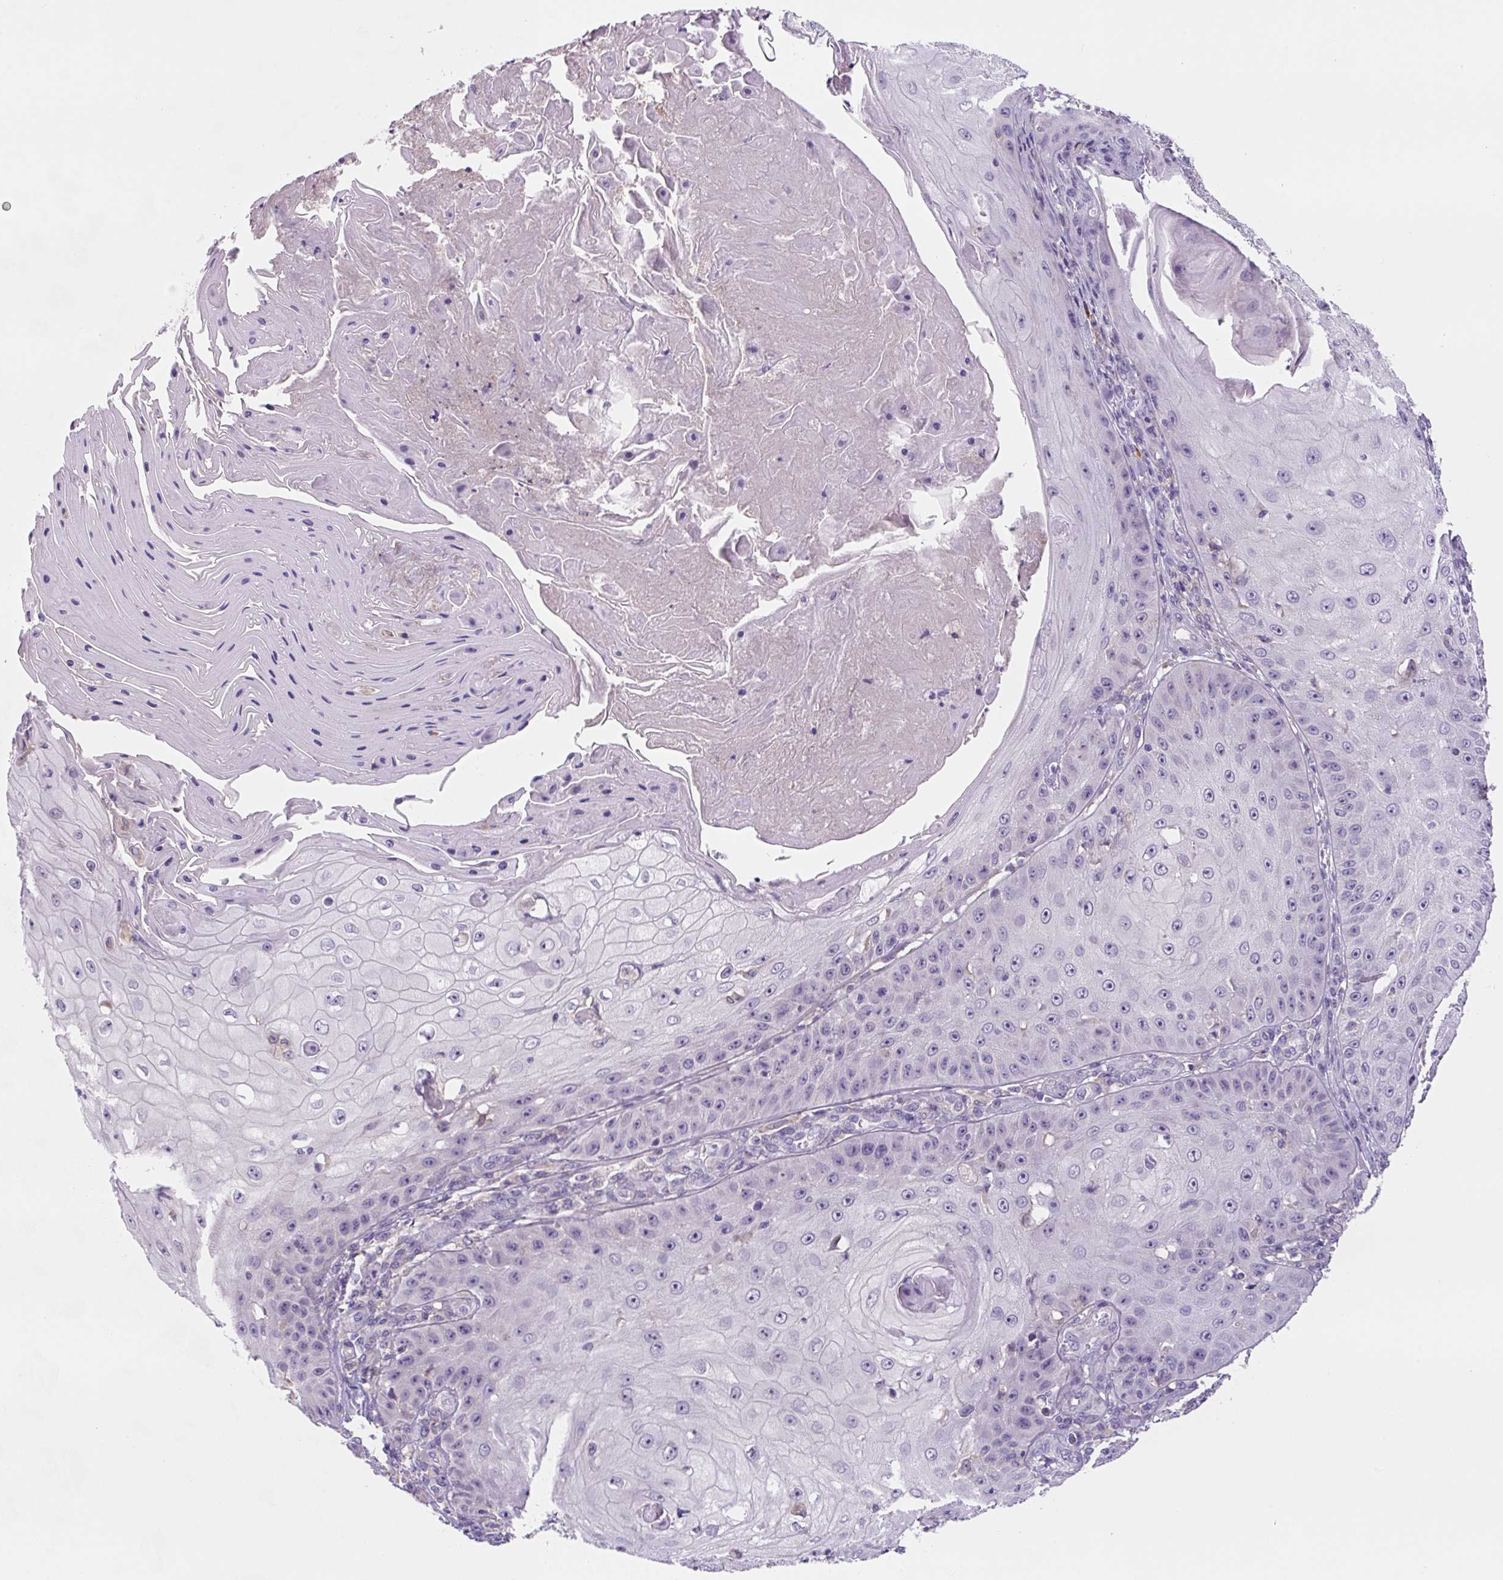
{"staining": {"intensity": "negative", "quantity": "none", "location": "none"}, "tissue": "skin cancer", "cell_type": "Tumor cells", "image_type": "cancer", "snomed": [{"axis": "morphology", "description": "Squamous cell carcinoma, NOS"}, {"axis": "topography", "description": "Skin"}], "caption": "Tumor cells show no significant protein staining in squamous cell carcinoma (skin).", "gene": "FZD5", "patient": {"sex": "male", "age": 70}}